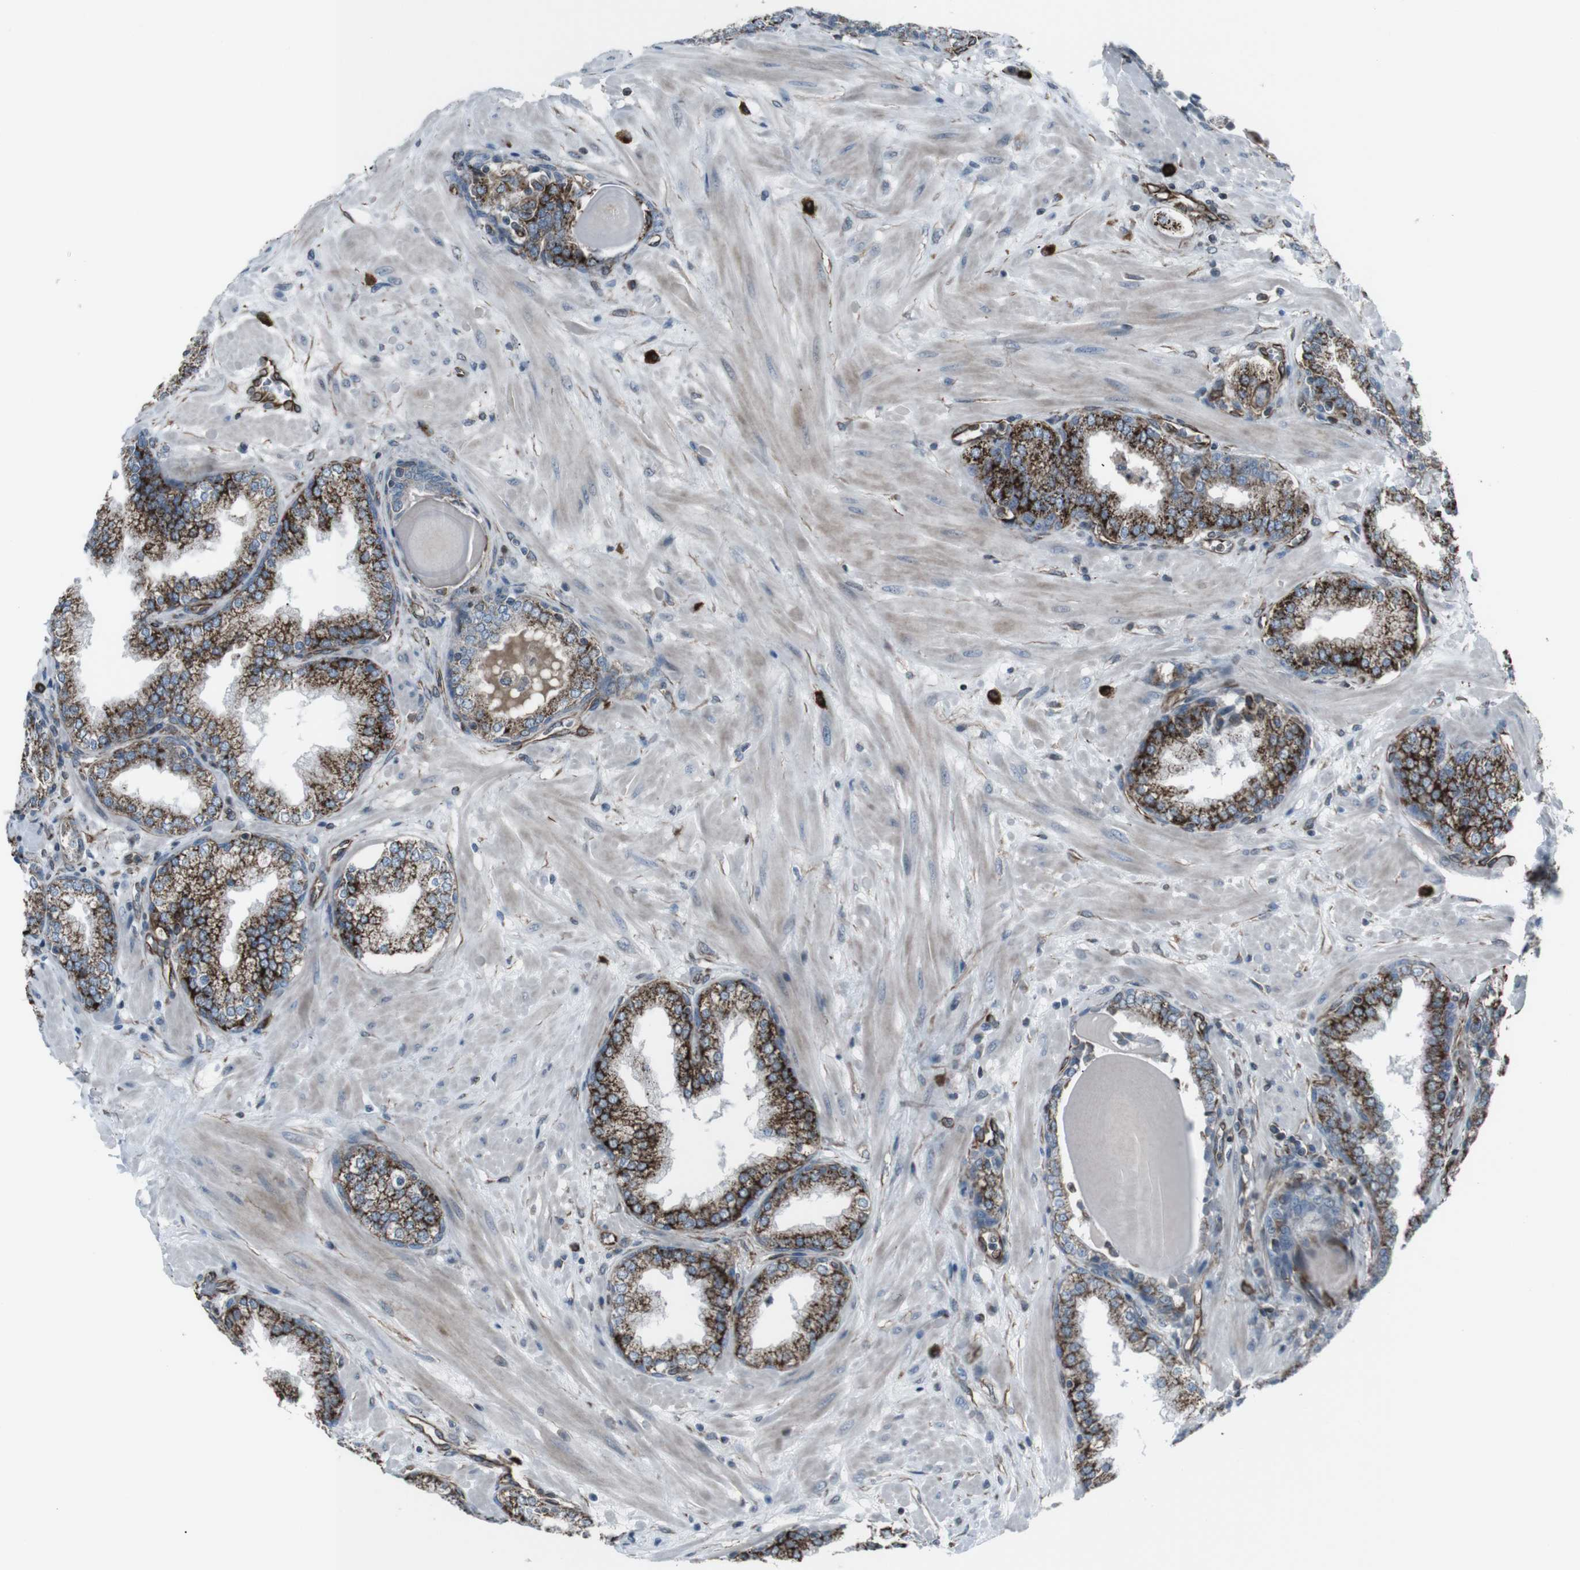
{"staining": {"intensity": "strong", "quantity": ">75%", "location": "cytoplasmic/membranous"}, "tissue": "prostate", "cell_type": "Glandular cells", "image_type": "normal", "snomed": [{"axis": "morphology", "description": "Normal tissue, NOS"}, {"axis": "topography", "description": "Prostate"}], "caption": "DAB (3,3'-diaminobenzidine) immunohistochemical staining of unremarkable prostate shows strong cytoplasmic/membranous protein staining in approximately >75% of glandular cells.", "gene": "TMEM141", "patient": {"sex": "male", "age": 51}}